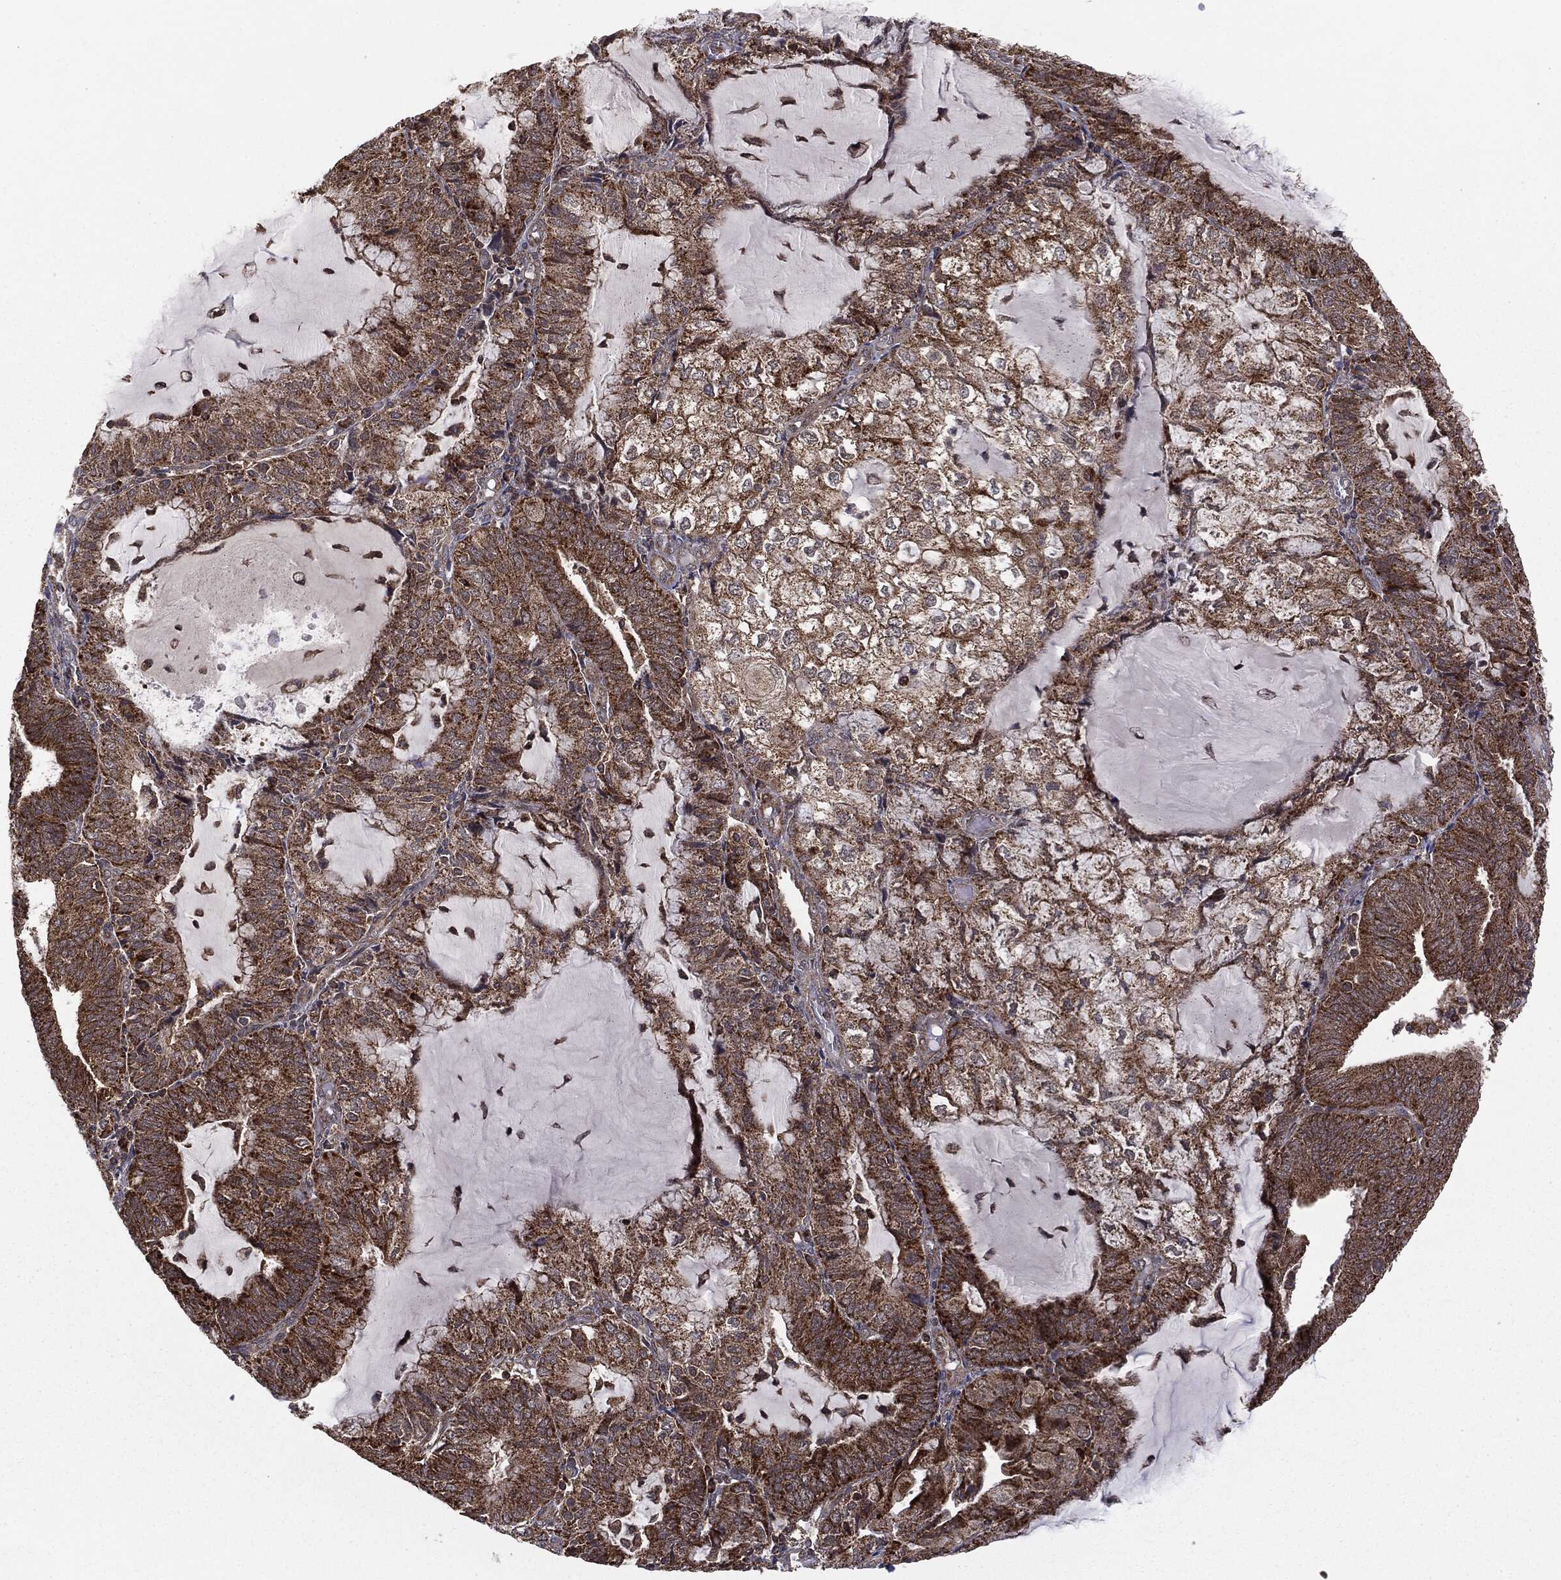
{"staining": {"intensity": "strong", "quantity": ">75%", "location": "cytoplasmic/membranous"}, "tissue": "endometrial cancer", "cell_type": "Tumor cells", "image_type": "cancer", "snomed": [{"axis": "morphology", "description": "Adenocarcinoma, NOS"}, {"axis": "topography", "description": "Endometrium"}], "caption": "Immunohistochemical staining of human endometrial cancer demonstrates high levels of strong cytoplasmic/membranous expression in approximately >75% of tumor cells.", "gene": "MTOR", "patient": {"sex": "female", "age": 81}}